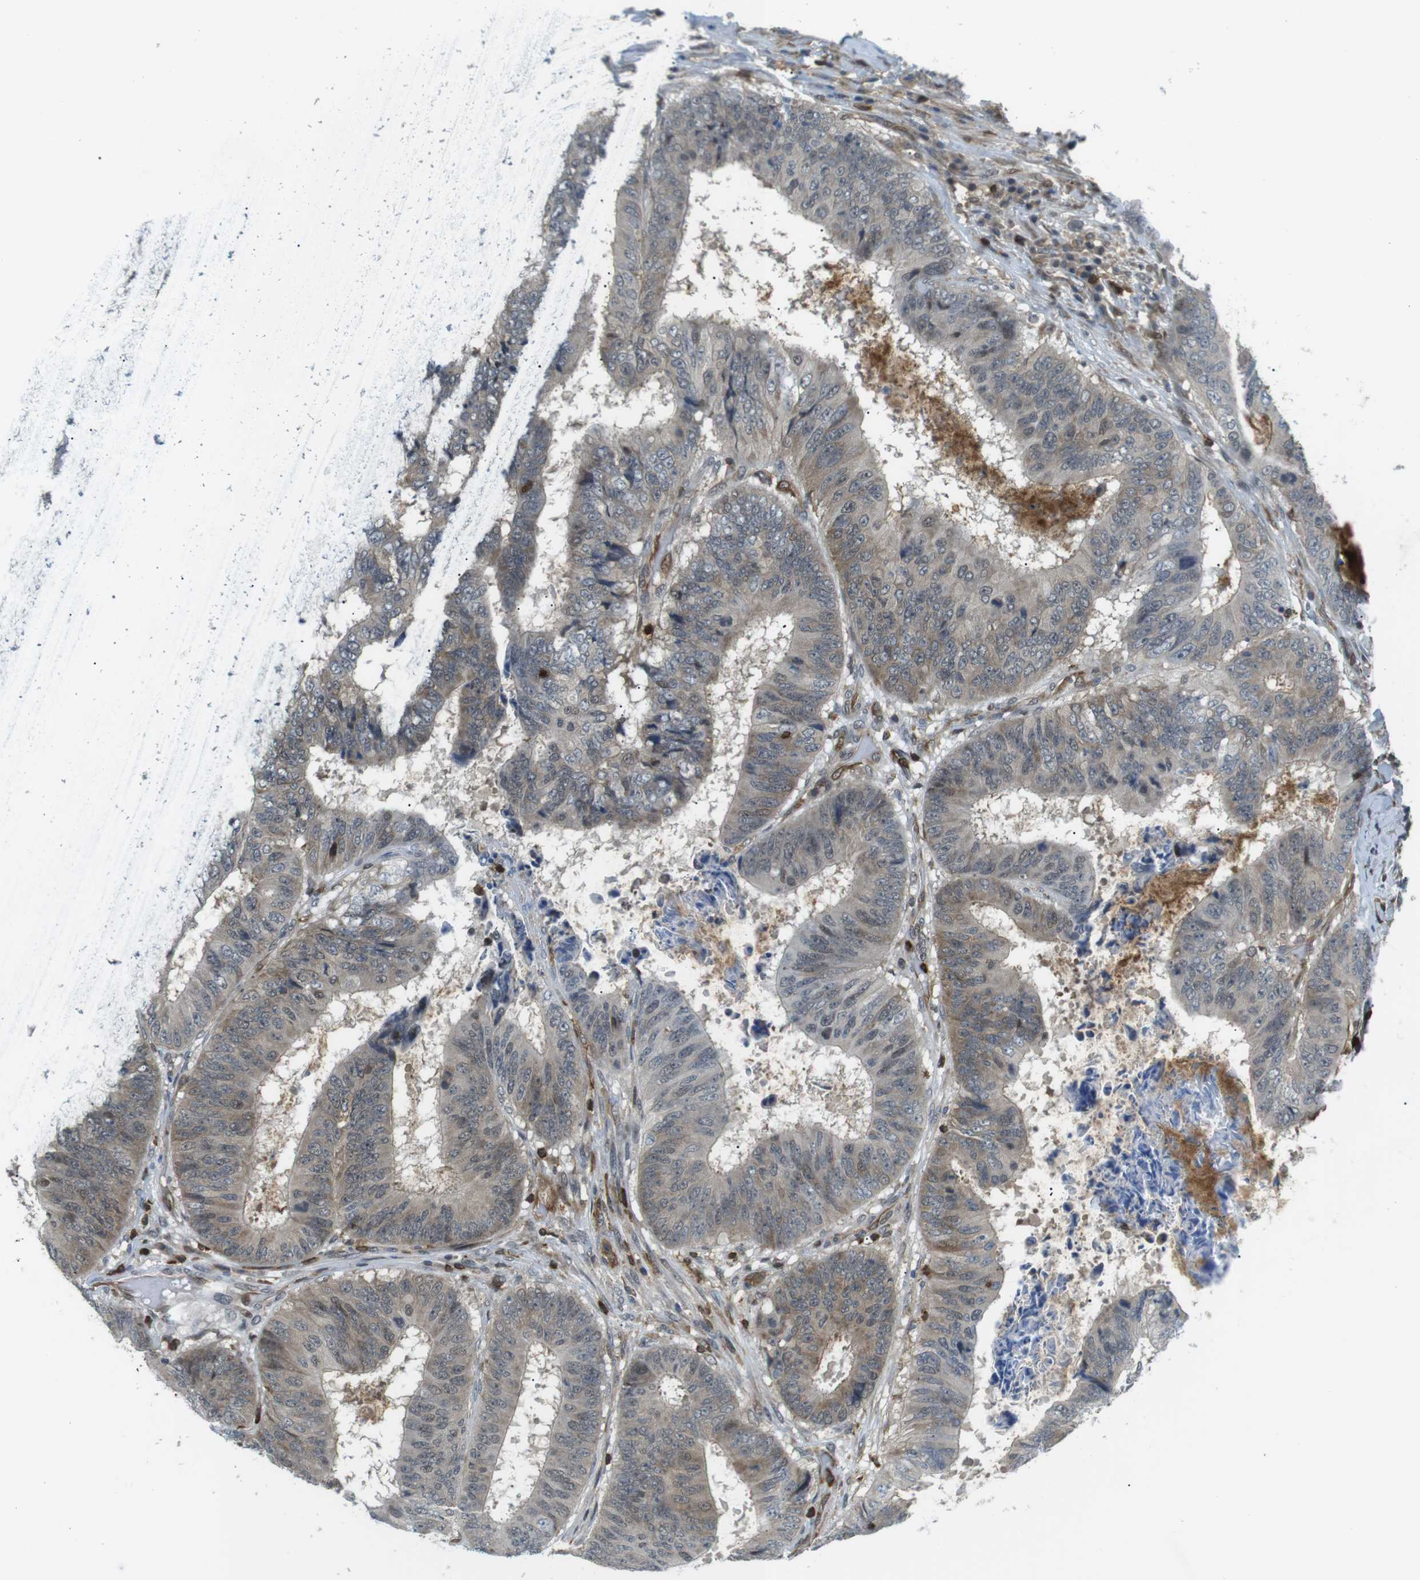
{"staining": {"intensity": "weak", "quantity": "25%-75%", "location": "cytoplasmic/membranous"}, "tissue": "colorectal cancer", "cell_type": "Tumor cells", "image_type": "cancer", "snomed": [{"axis": "morphology", "description": "Adenocarcinoma, NOS"}, {"axis": "topography", "description": "Rectum"}], "caption": "Immunohistochemical staining of human adenocarcinoma (colorectal) exhibits low levels of weak cytoplasmic/membranous protein positivity in approximately 25%-75% of tumor cells. (DAB (3,3'-diaminobenzidine) = brown stain, brightfield microscopy at high magnification).", "gene": "STK10", "patient": {"sex": "male", "age": 72}}